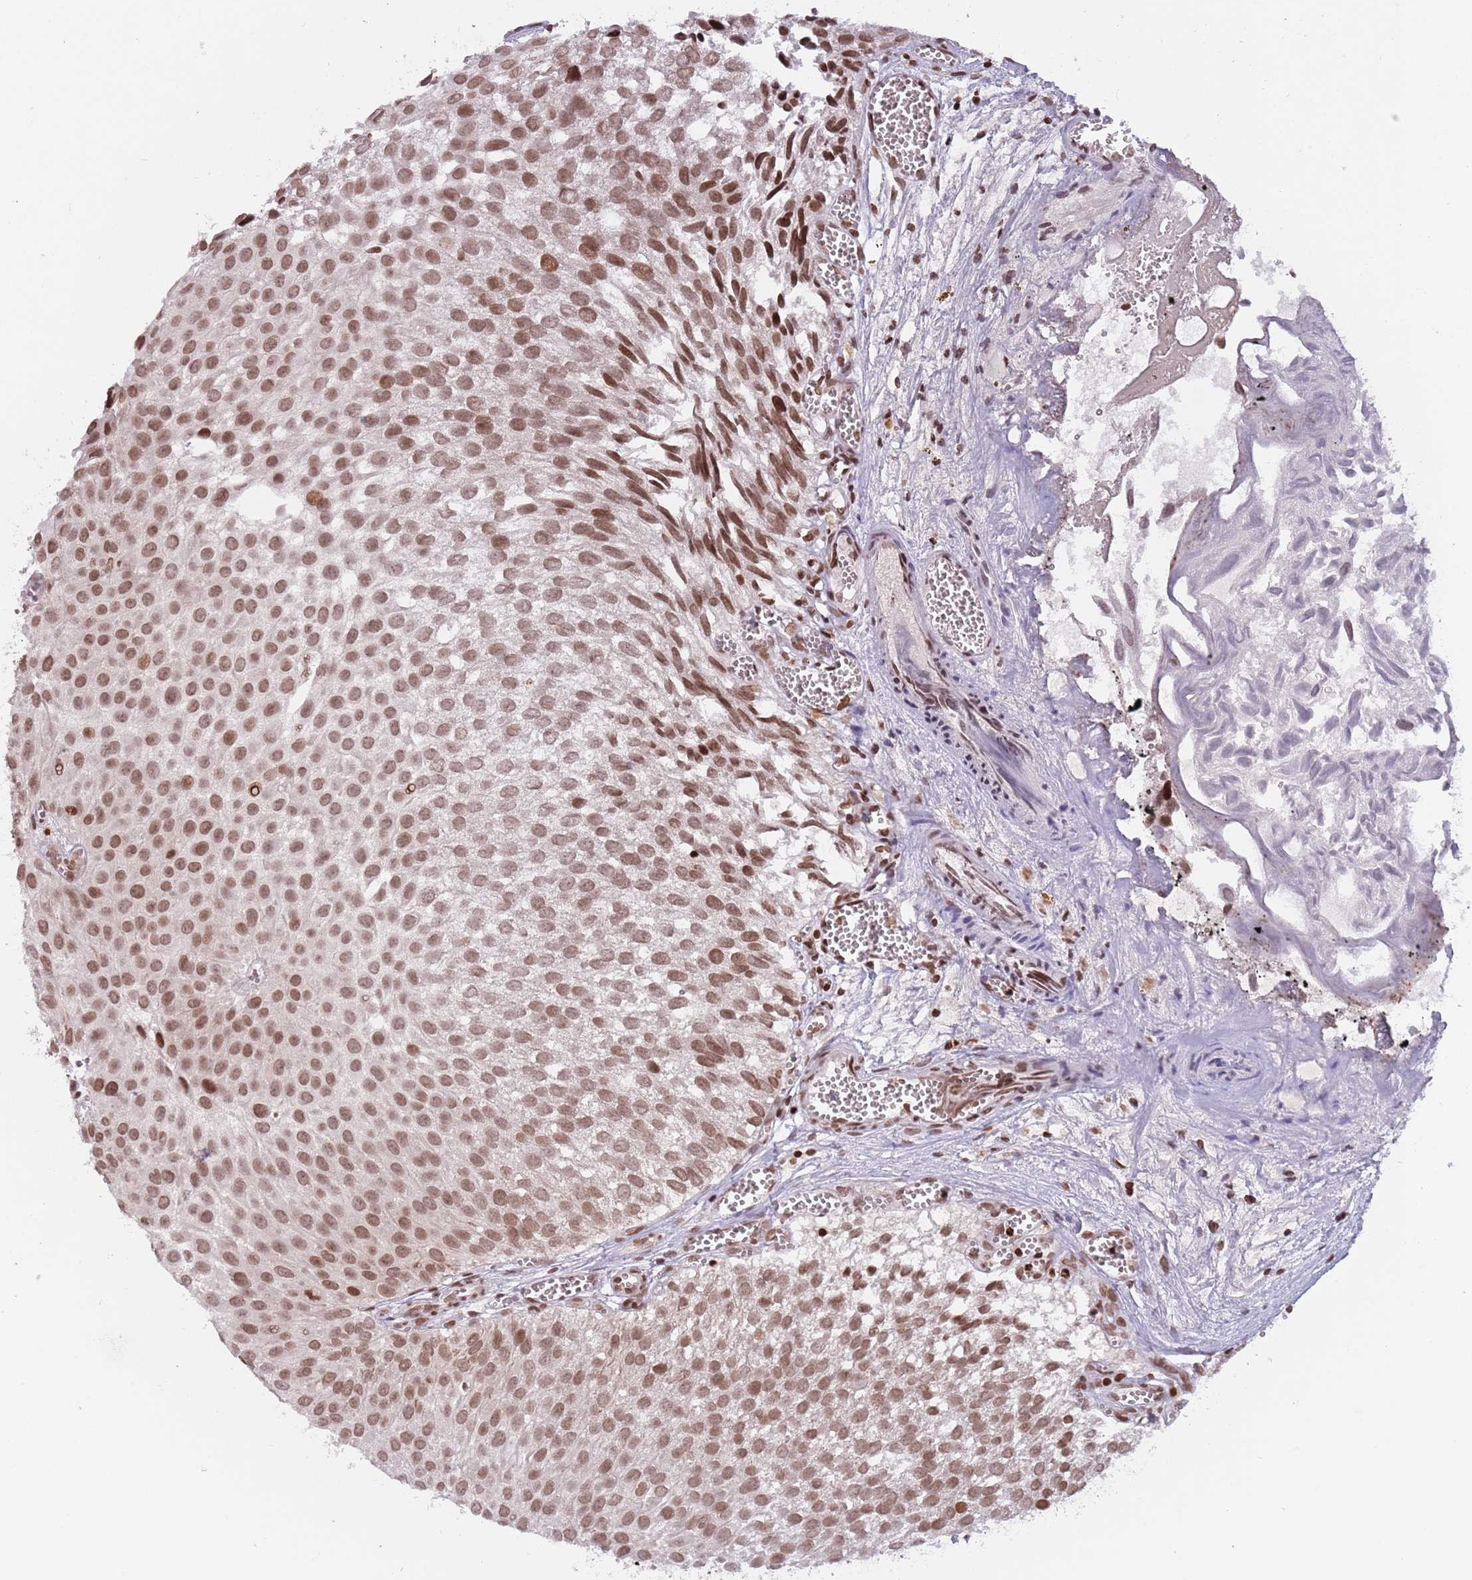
{"staining": {"intensity": "moderate", "quantity": ">75%", "location": "nuclear"}, "tissue": "urothelial cancer", "cell_type": "Tumor cells", "image_type": "cancer", "snomed": [{"axis": "morphology", "description": "Urothelial carcinoma, Low grade"}, {"axis": "topography", "description": "Urinary bladder"}], "caption": "The immunohistochemical stain shows moderate nuclear positivity in tumor cells of urothelial cancer tissue. (IHC, brightfield microscopy, high magnification).", "gene": "SH3RF3", "patient": {"sex": "male", "age": 88}}